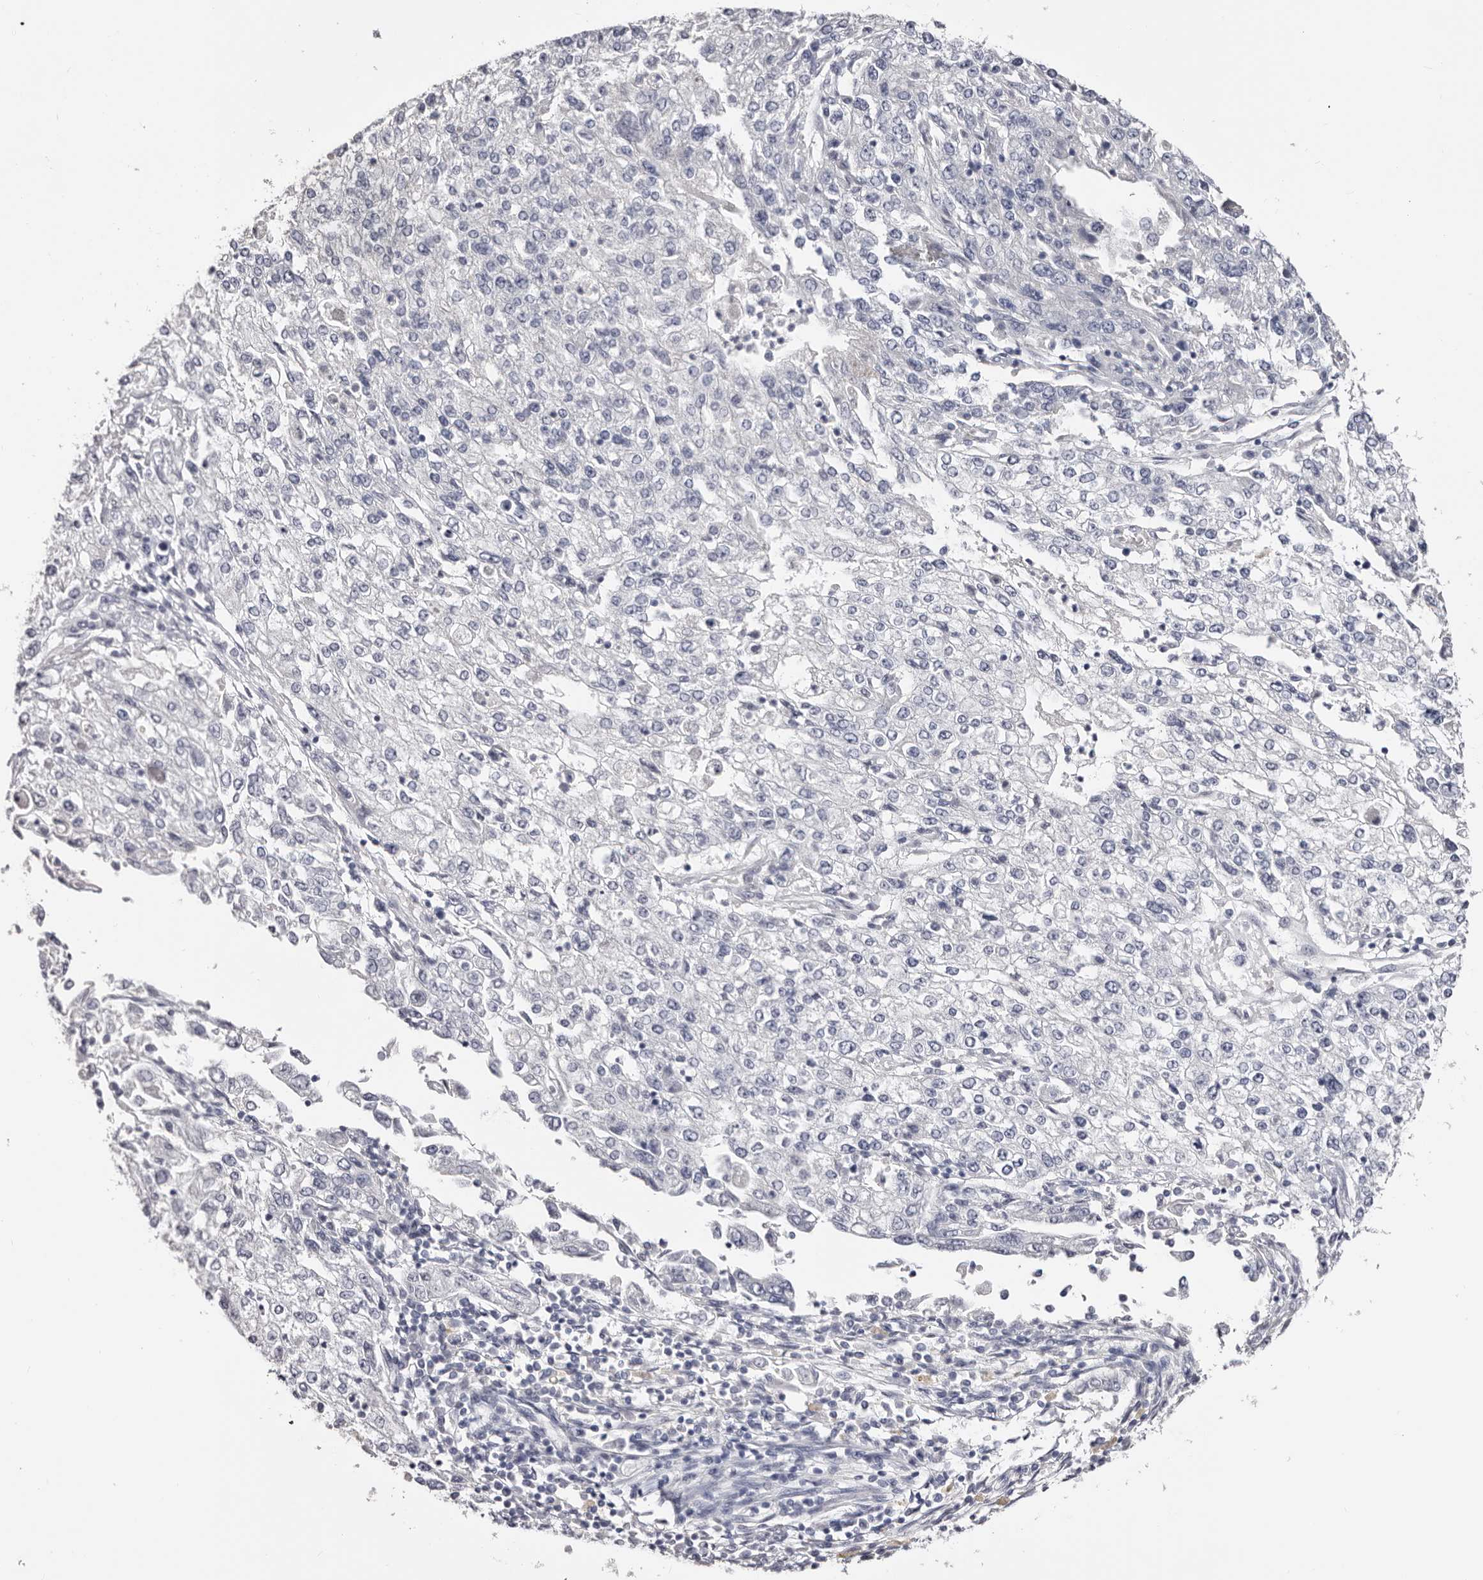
{"staining": {"intensity": "negative", "quantity": "none", "location": "none"}, "tissue": "endometrial cancer", "cell_type": "Tumor cells", "image_type": "cancer", "snomed": [{"axis": "morphology", "description": "Adenocarcinoma, NOS"}, {"axis": "topography", "description": "Endometrium"}], "caption": "The photomicrograph displays no significant expression in tumor cells of endometrial cancer.", "gene": "AKNAD1", "patient": {"sex": "female", "age": 49}}